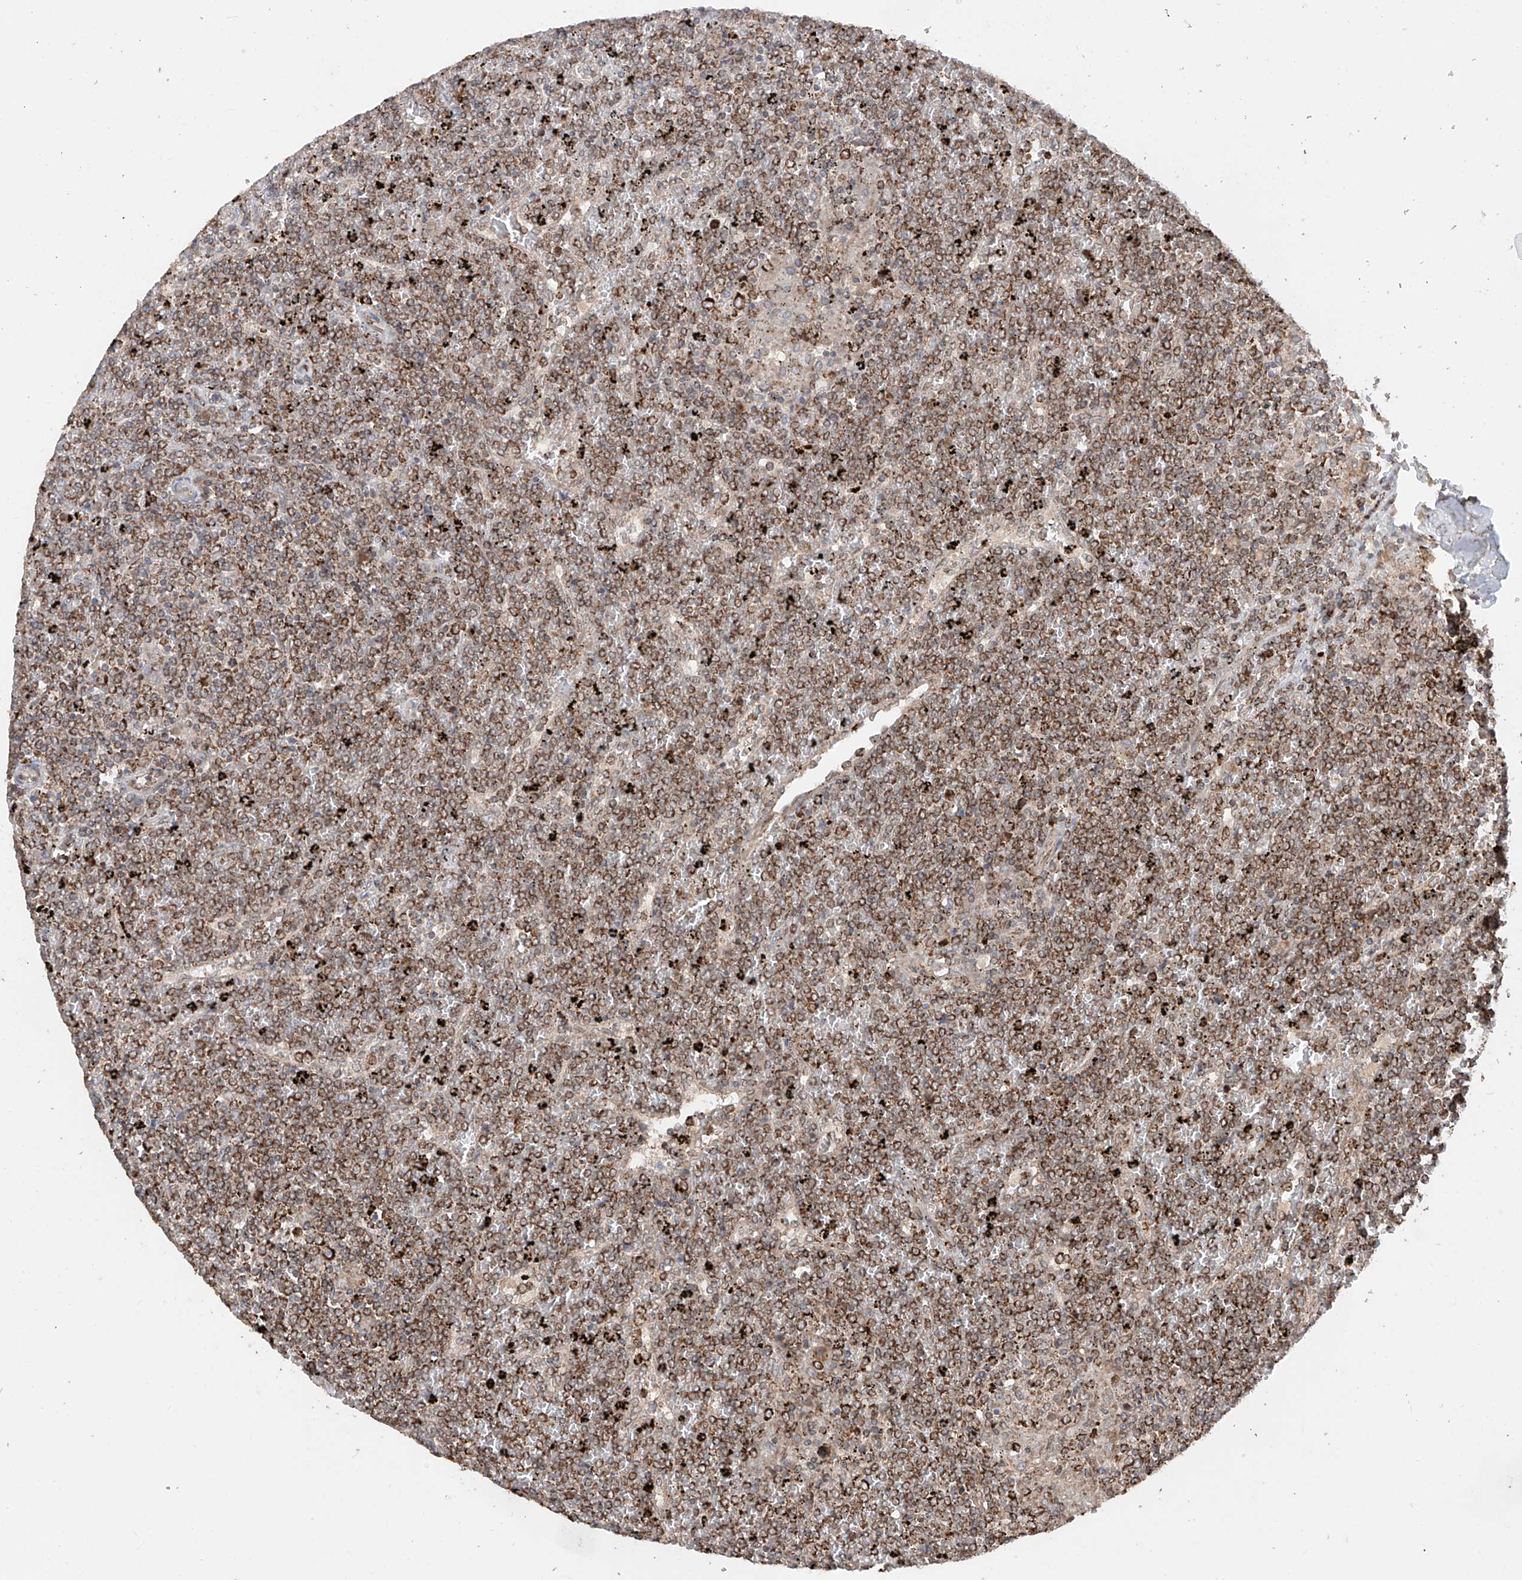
{"staining": {"intensity": "strong", "quantity": "25%-75%", "location": "cytoplasmic/membranous"}, "tissue": "lymphoma", "cell_type": "Tumor cells", "image_type": "cancer", "snomed": [{"axis": "morphology", "description": "Malignant lymphoma, non-Hodgkin's type, Low grade"}, {"axis": "topography", "description": "Spleen"}], "caption": "Immunohistochemical staining of lymphoma displays strong cytoplasmic/membranous protein expression in about 25%-75% of tumor cells.", "gene": "AHCTF1", "patient": {"sex": "female", "age": 19}}